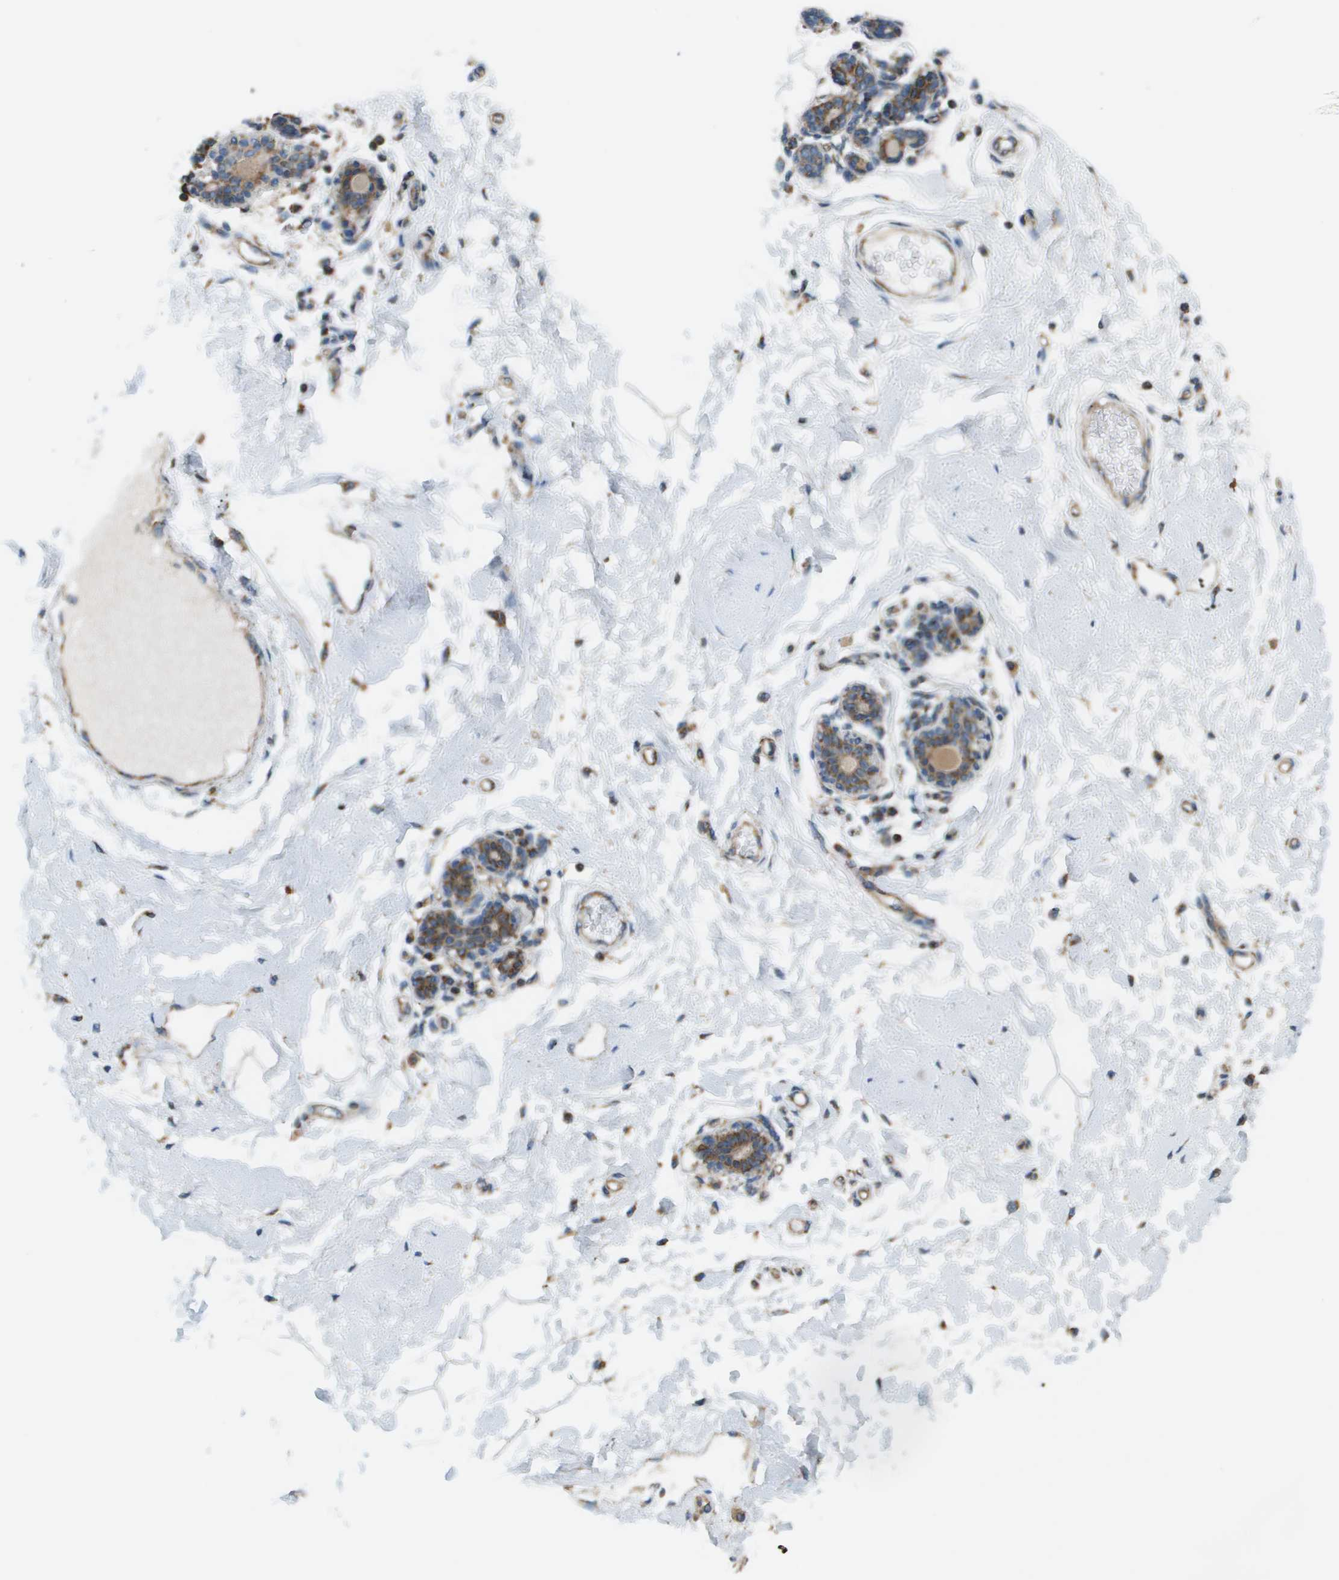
{"staining": {"intensity": "negative", "quantity": "none", "location": "none"}, "tissue": "breast", "cell_type": "Adipocytes", "image_type": "normal", "snomed": [{"axis": "morphology", "description": "Normal tissue, NOS"}, {"axis": "morphology", "description": "Lobular carcinoma"}, {"axis": "topography", "description": "Breast"}], "caption": "Human breast stained for a protein using immunohistochemistry (IHC) displays no expression in adipocytes.", "gene": "TAOK3", "patient": {"sex": "female", "age": 59}}